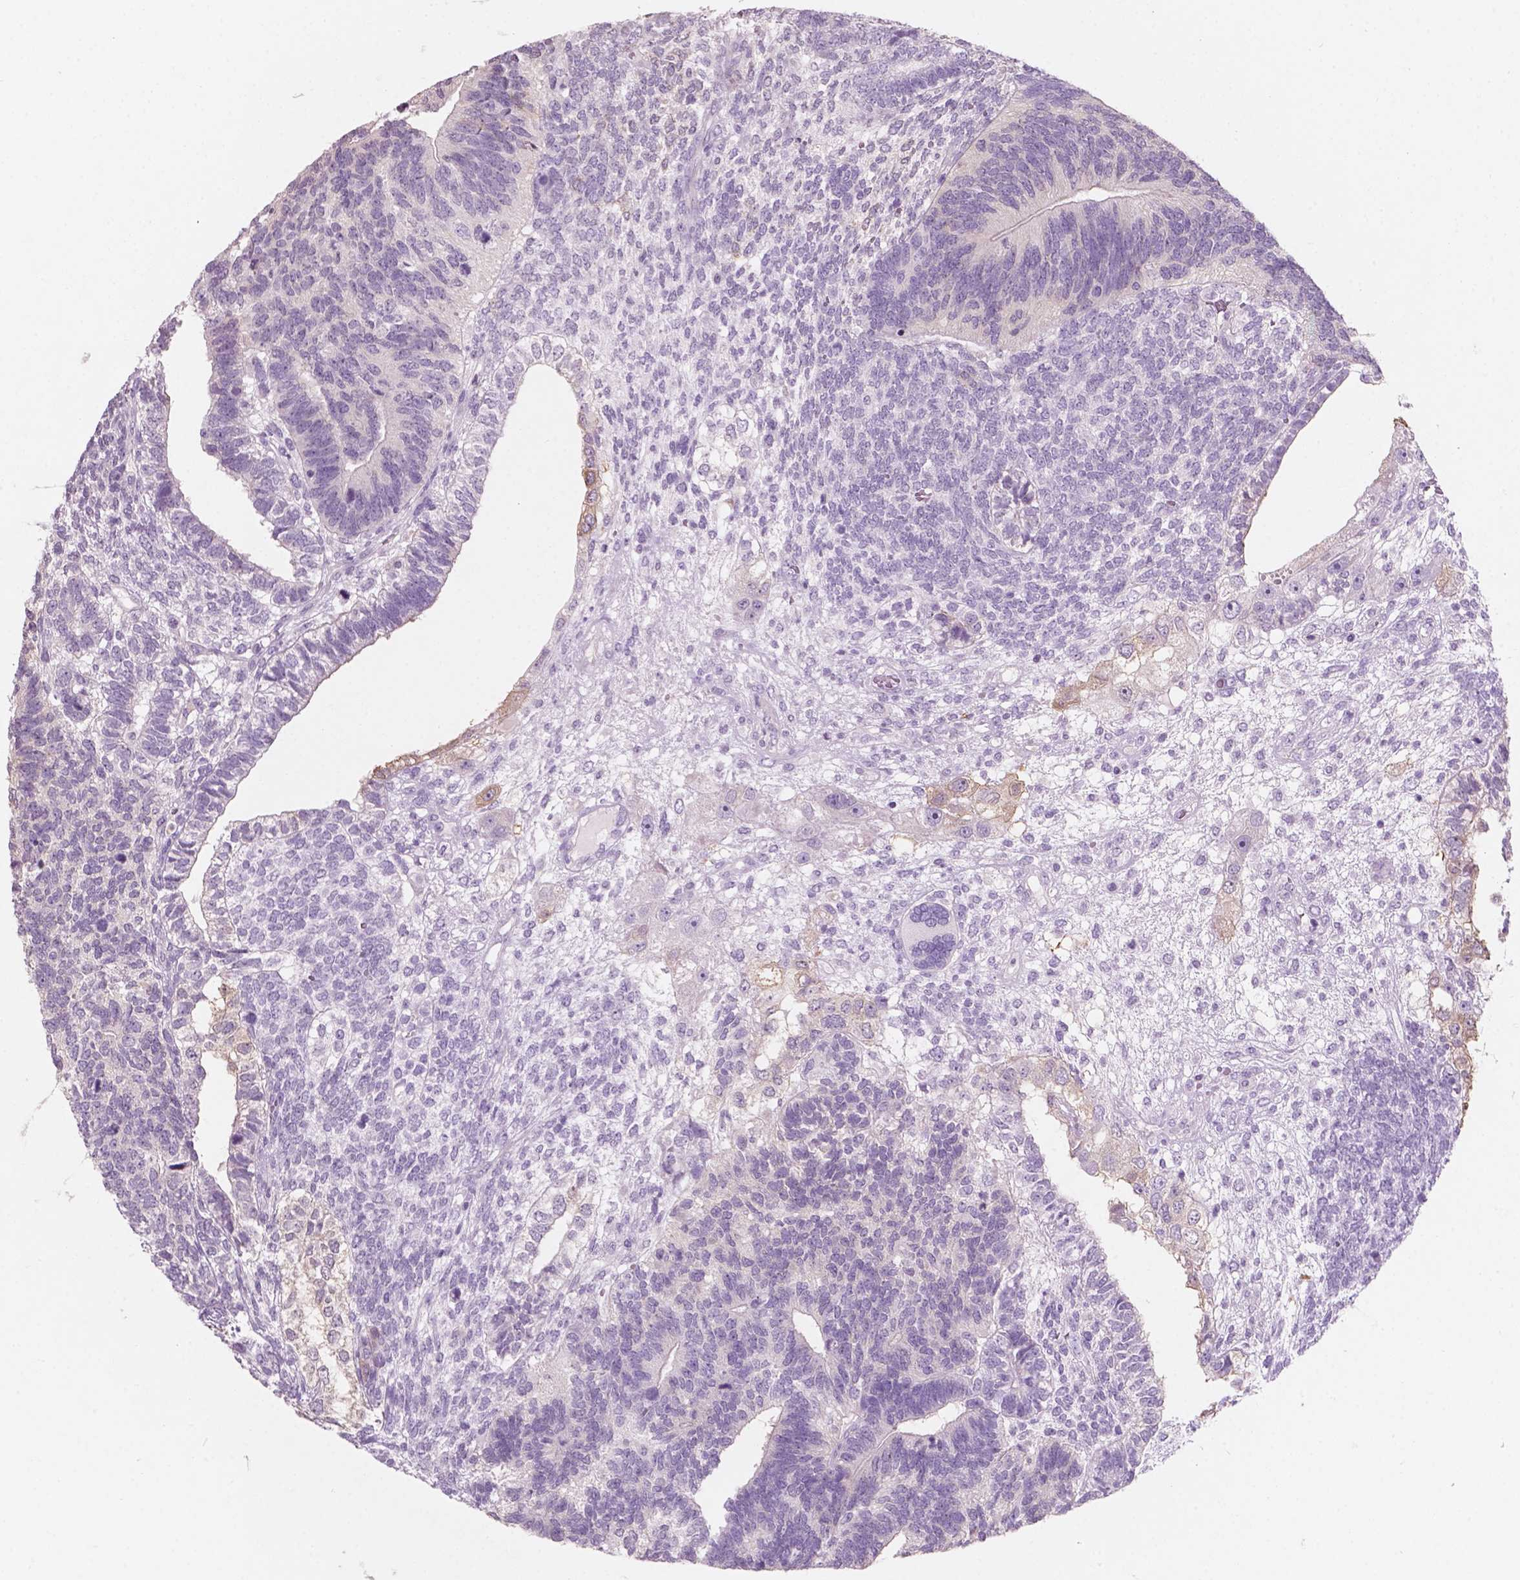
{"staining": {"intensity": "weak", "quantity": "<25%", "location": "cytoplasmic/membranous"}, "tissue": "testis cancer", "cell_type": "Tumor cells", "image_type": "cancer", "snomed": [{"axis": "morphology", "description": "Seminoma, NOS"}, {"axis": "morphology", "description": "Carcinoma, Embryonal, NOS"}, {"axis": "topography", "description": "Testis"}], "caption": "This is a photomicrograph of immunohistochemistry (IHC) staining of testis cancer (seminoma), which shows no staining in tumor cells.", "gene": "AWAT1", "patient": {"sex": "male", "age": 41}}